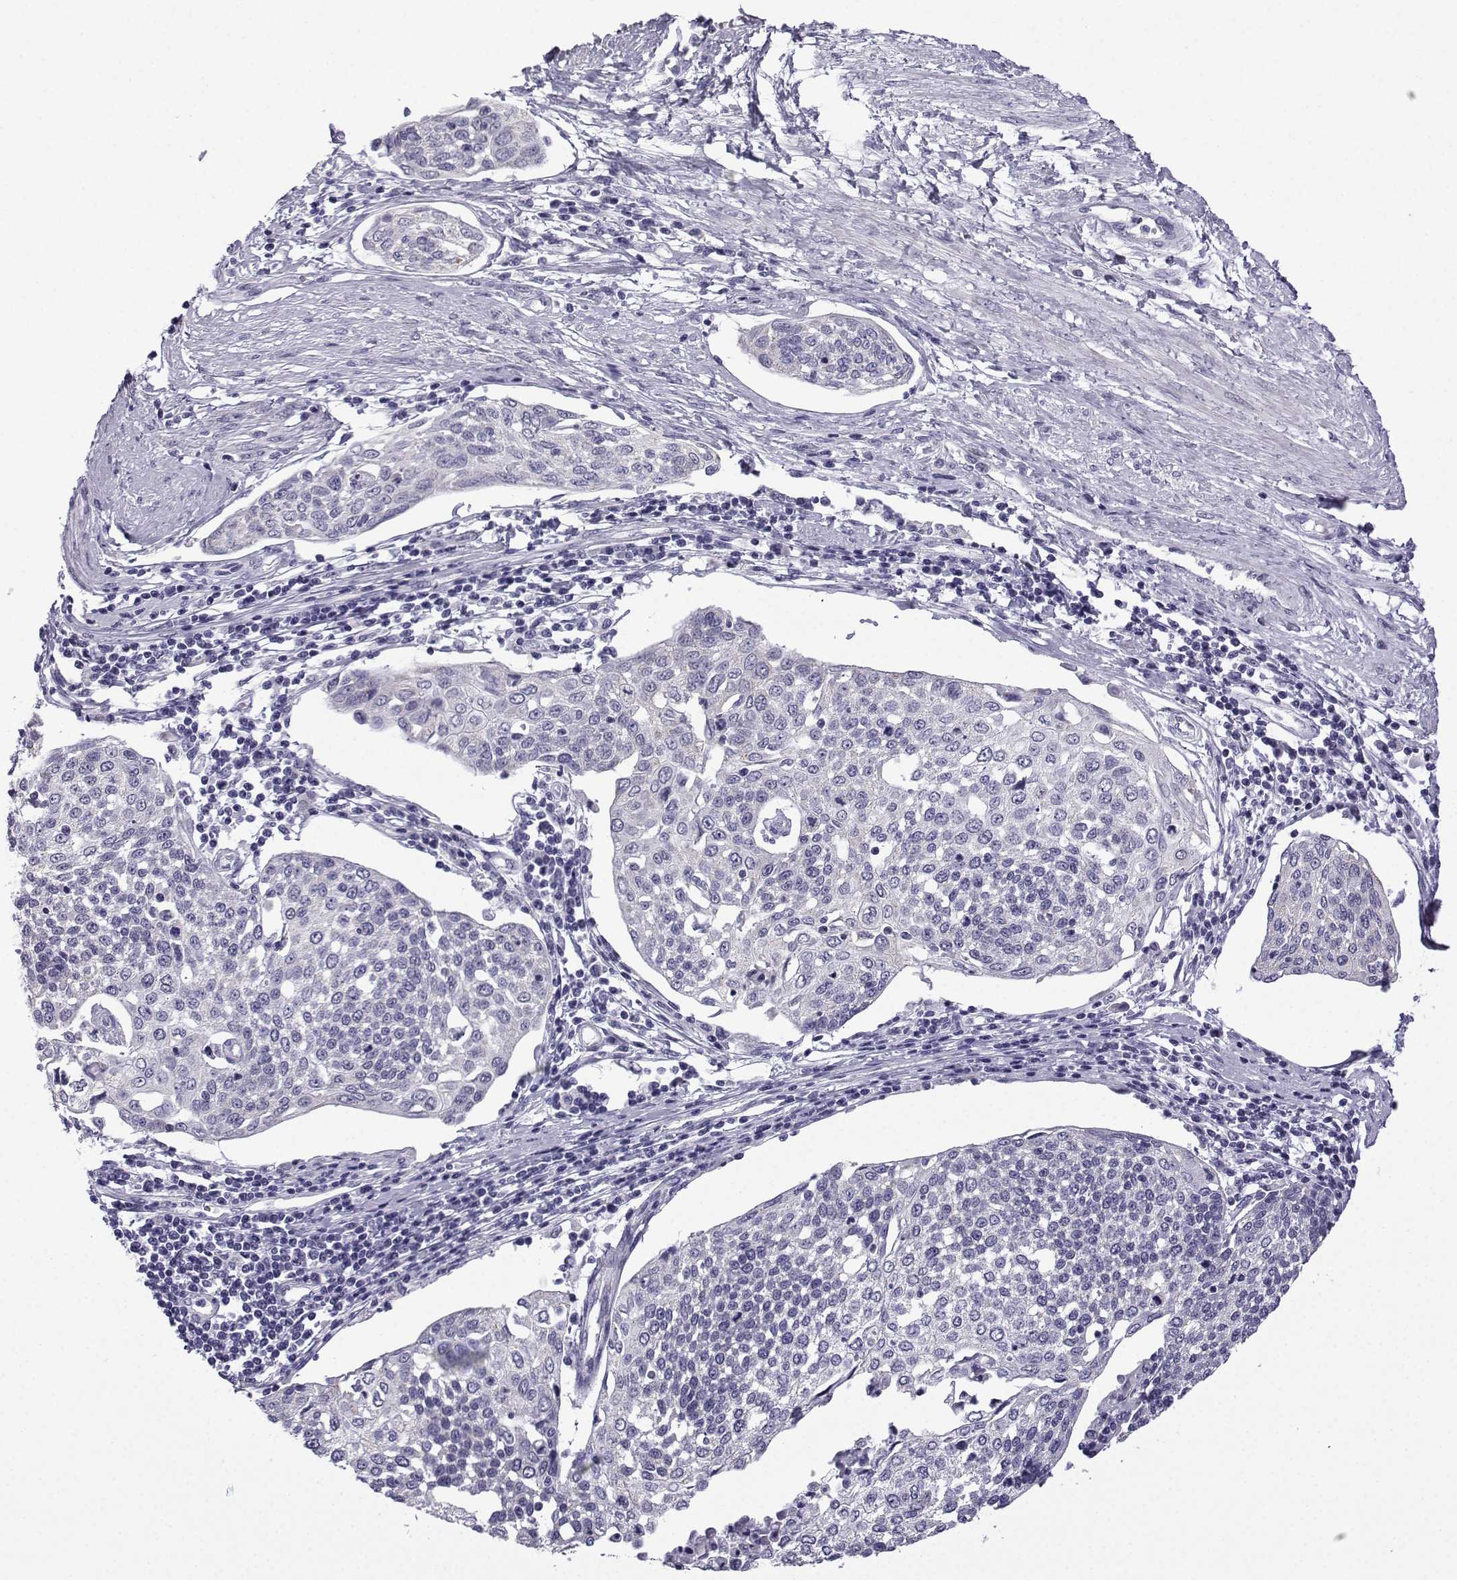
{"staining": {"intensity": "negative", "quantity": "none", "location": "none"}, "tissue": "cervical cancer", "cell_type": "Tumor cells", "image_type": "cancer", "snomed": [{"axis": "morphology", "description": "Squamous cell carcinoma, NOS"}, {"axis": "topography", "description": "Cervix"}], "caption": "This is an immunohistochemistry histopathology image of cervical cancer (squamous cell carcinoma). There is no positivity in tumor cells.", "gene": "ACRBP", "patient": {"sex": "female", "age": 34}}